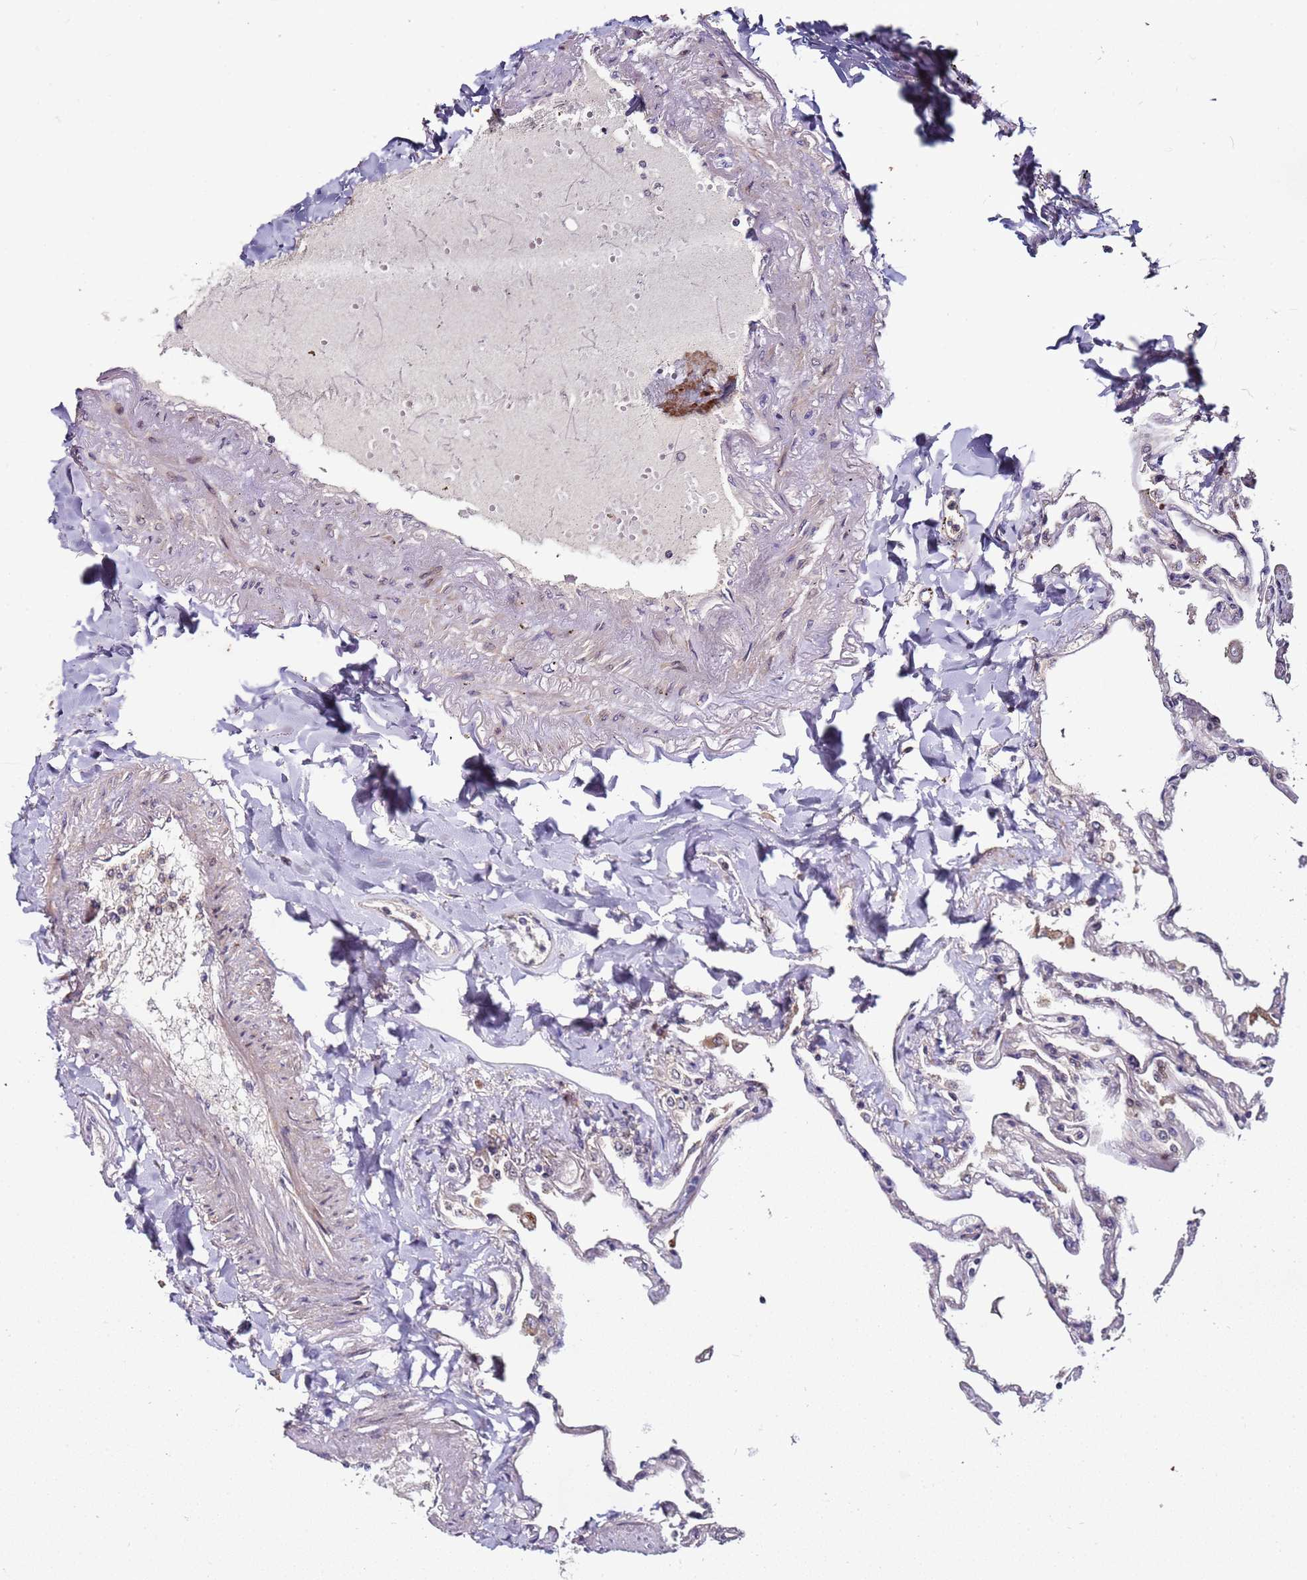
{"staining": {"intensity": "weak", "quantity": "<25%", "location": "nuclear"}, "tissue": "lung", "cell_type": "Alveolar cells", "image_type": "normal", "snomed": [{"axis": "morphology", "description": "Normal tissue, NOS"}, {"axis": "topography", "description": "Lung"}], "caption": "An immunohistochemistry (IHC) histopathology image of benign lung is shown. There is no staining in alveolar cells of lung.", "gene": "KRI1", "patient": {"sex": "female", "age": 67}}